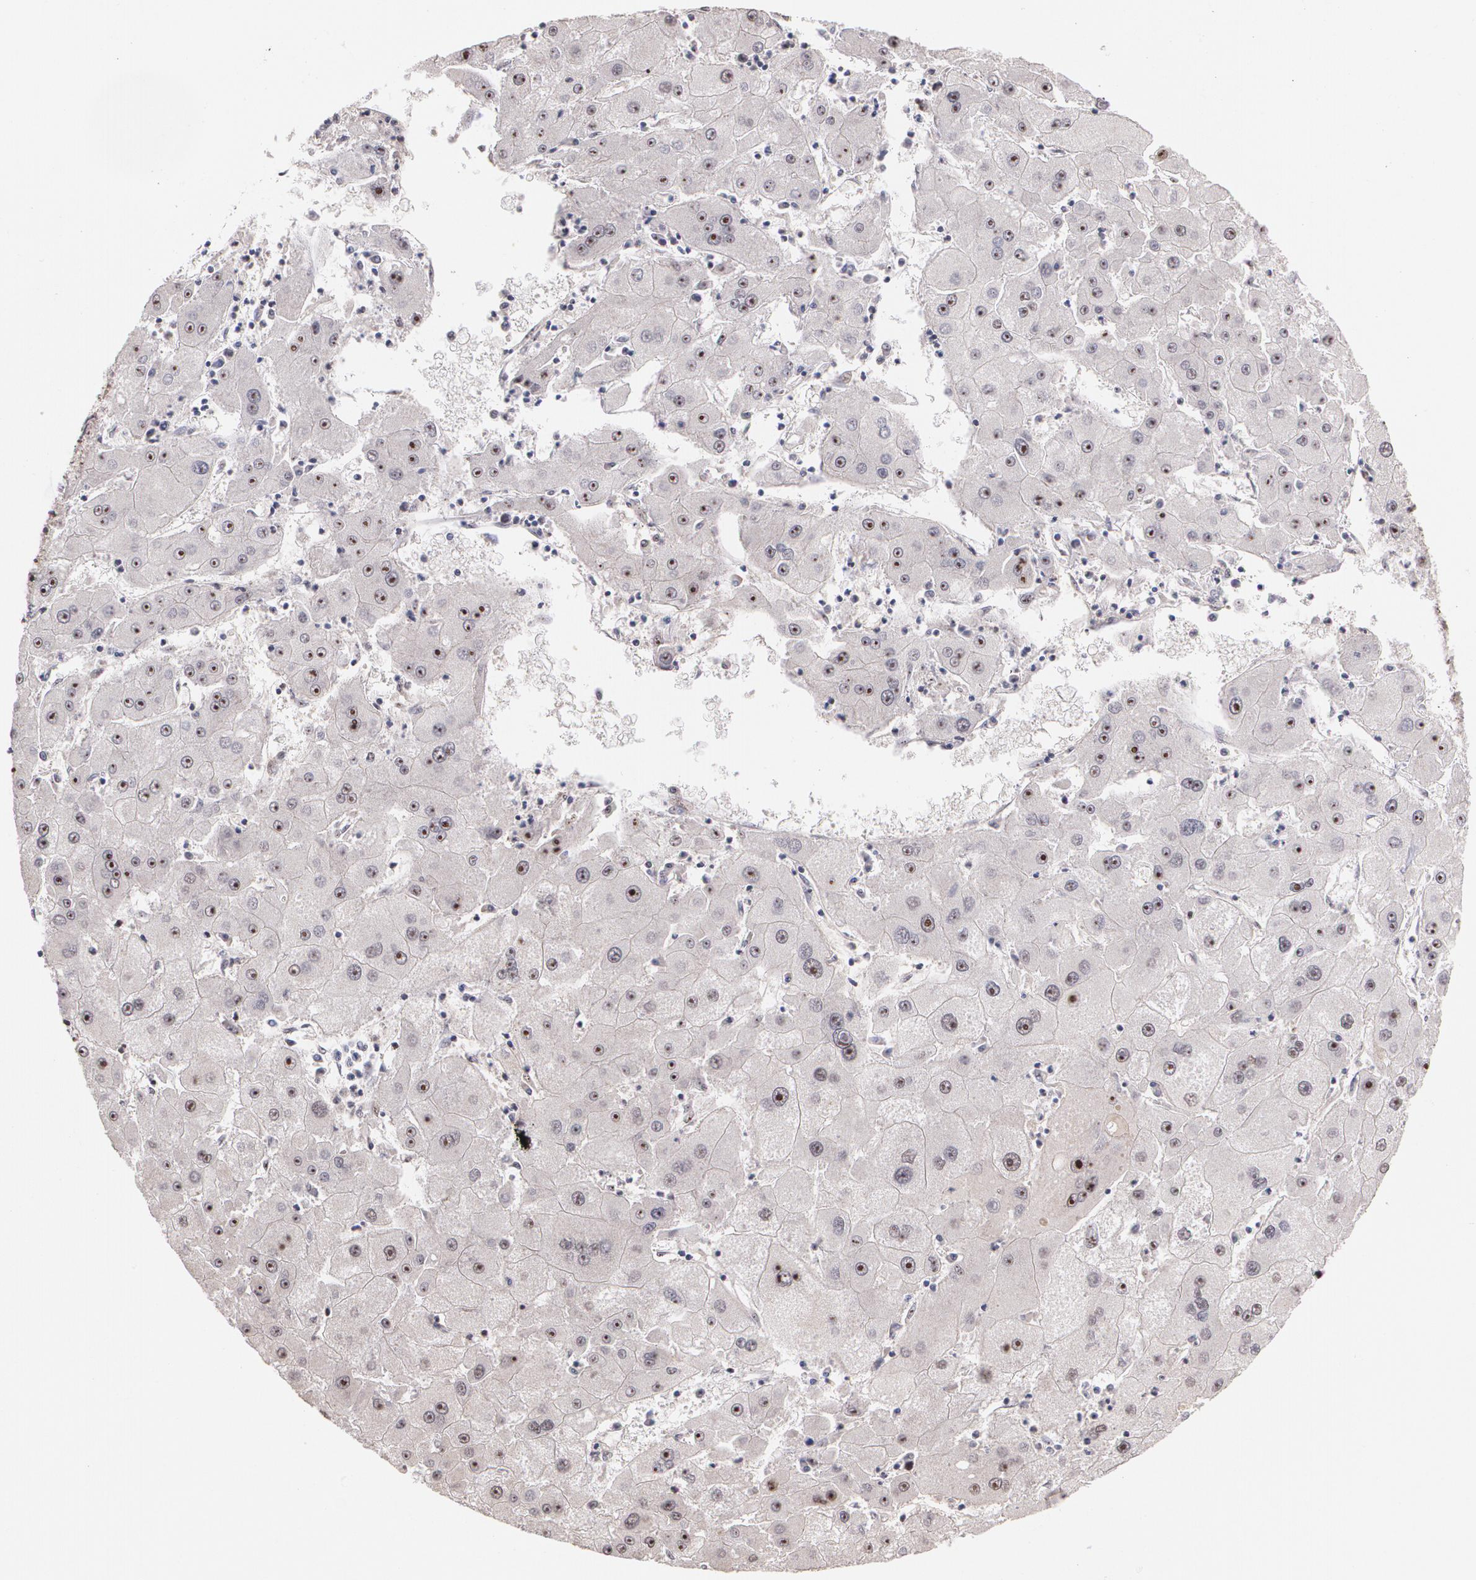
{"staining": {"intensity": "weak", "quantity": "<25%", "location": "cytoplasmic/membranous,nuclear"}, "tissue": "liver cancer", "cell_type": "Tumor cells", "image_type": "cancer", "snomed": [{"axis": "morphology", "description": "Carcinoma, Hepatocellular, NOS"}, {"axis": "topography", "description": "Liver"}], "caption": "Tumor cells are negative for brown protein staining in liver cancer (hepatocellular carcinoma).", "gene": "C6orf15", "patient": {"sex": "male", "age": 72}}